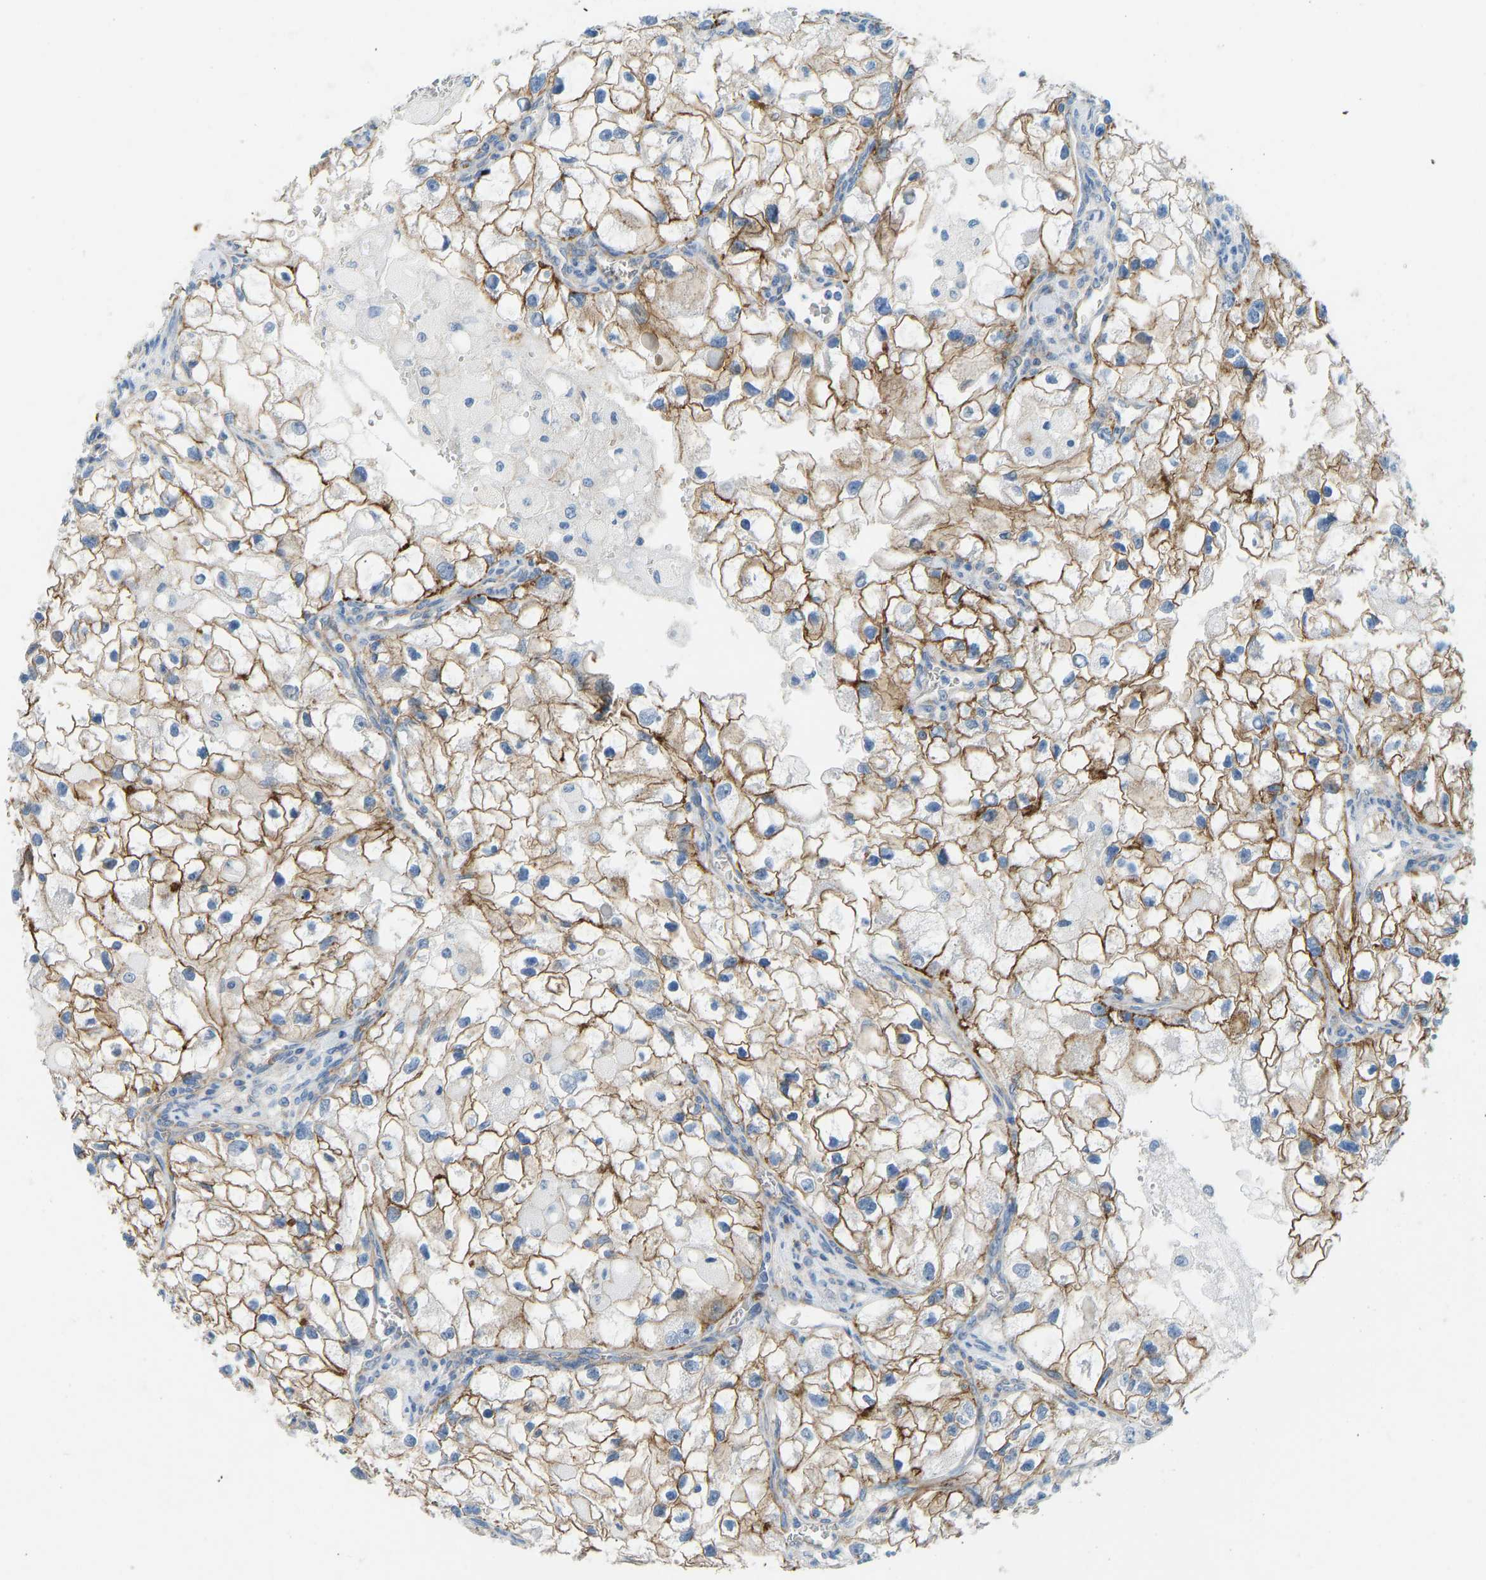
{"staining": {"intensity": "moderate", "quantity": ">75%", "location": "cytoplasmic/membranous"}, "tissue": "renal cancer", "cell_type": "Tumor cells", "image_type": "cancer", "snomed": [{"axis": "morphology", "description": "Adenocarcinoma, NOS"}, {"axis": "topography", "description": "Kidney"}], "caption": "High-magnification brightfield microscopy of renal cancer (adenocarcinoma) stained with DAB (brown) and counterstained with hematoxylin (blue). tumor cells exhibit moderate cytoplasmic/membranous staining is seen in approximately>75% of cells.", "gene": "ATP1A1", "patient": {"sex": "female", "age": 70}}